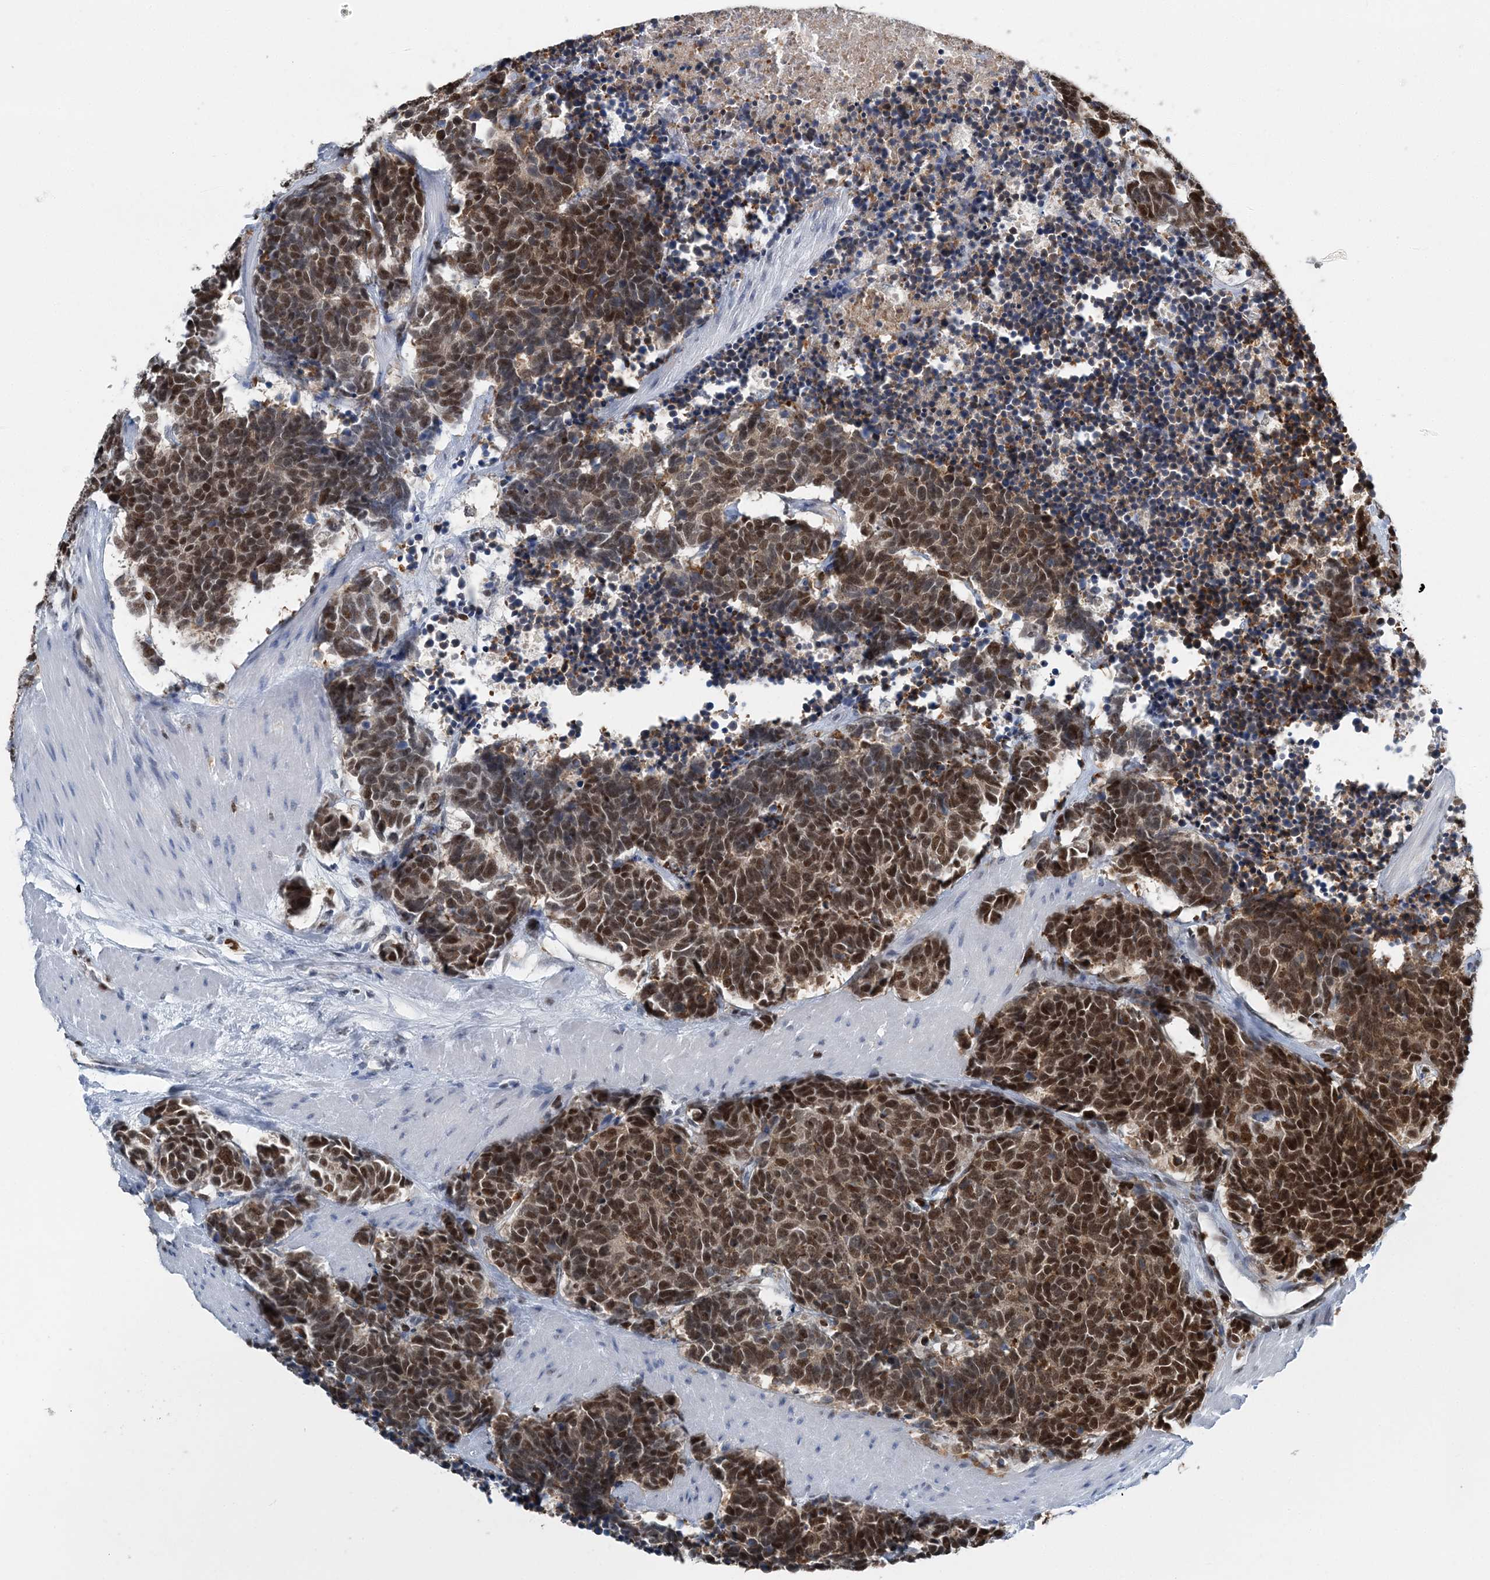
{"staining": {"intensity": "moderate", "quantity": ">75%", "location": "nuclear"}, "tissue": "carcinoid", "cell_type": "Tumor cells", "image_type": "cancer", "snomed": [{"axis": "morphology", "description": "Carcinoma, NOS"}, {"axis": "morphology", "description": "Carcinoid, malignant, NOS"}, {"axis": "topography", "description": "Urinary bladder"}], "caption": "The immunohistochemical stain highlights moderate nuclear staining in tumor cells of carcinoid tissue. Immunohistochemistry (ihc) stains the protein of interest in brown and the nuclei are stained blue.", "gene": "HAT1", "patient": {"sex": "male", "age": 57}}